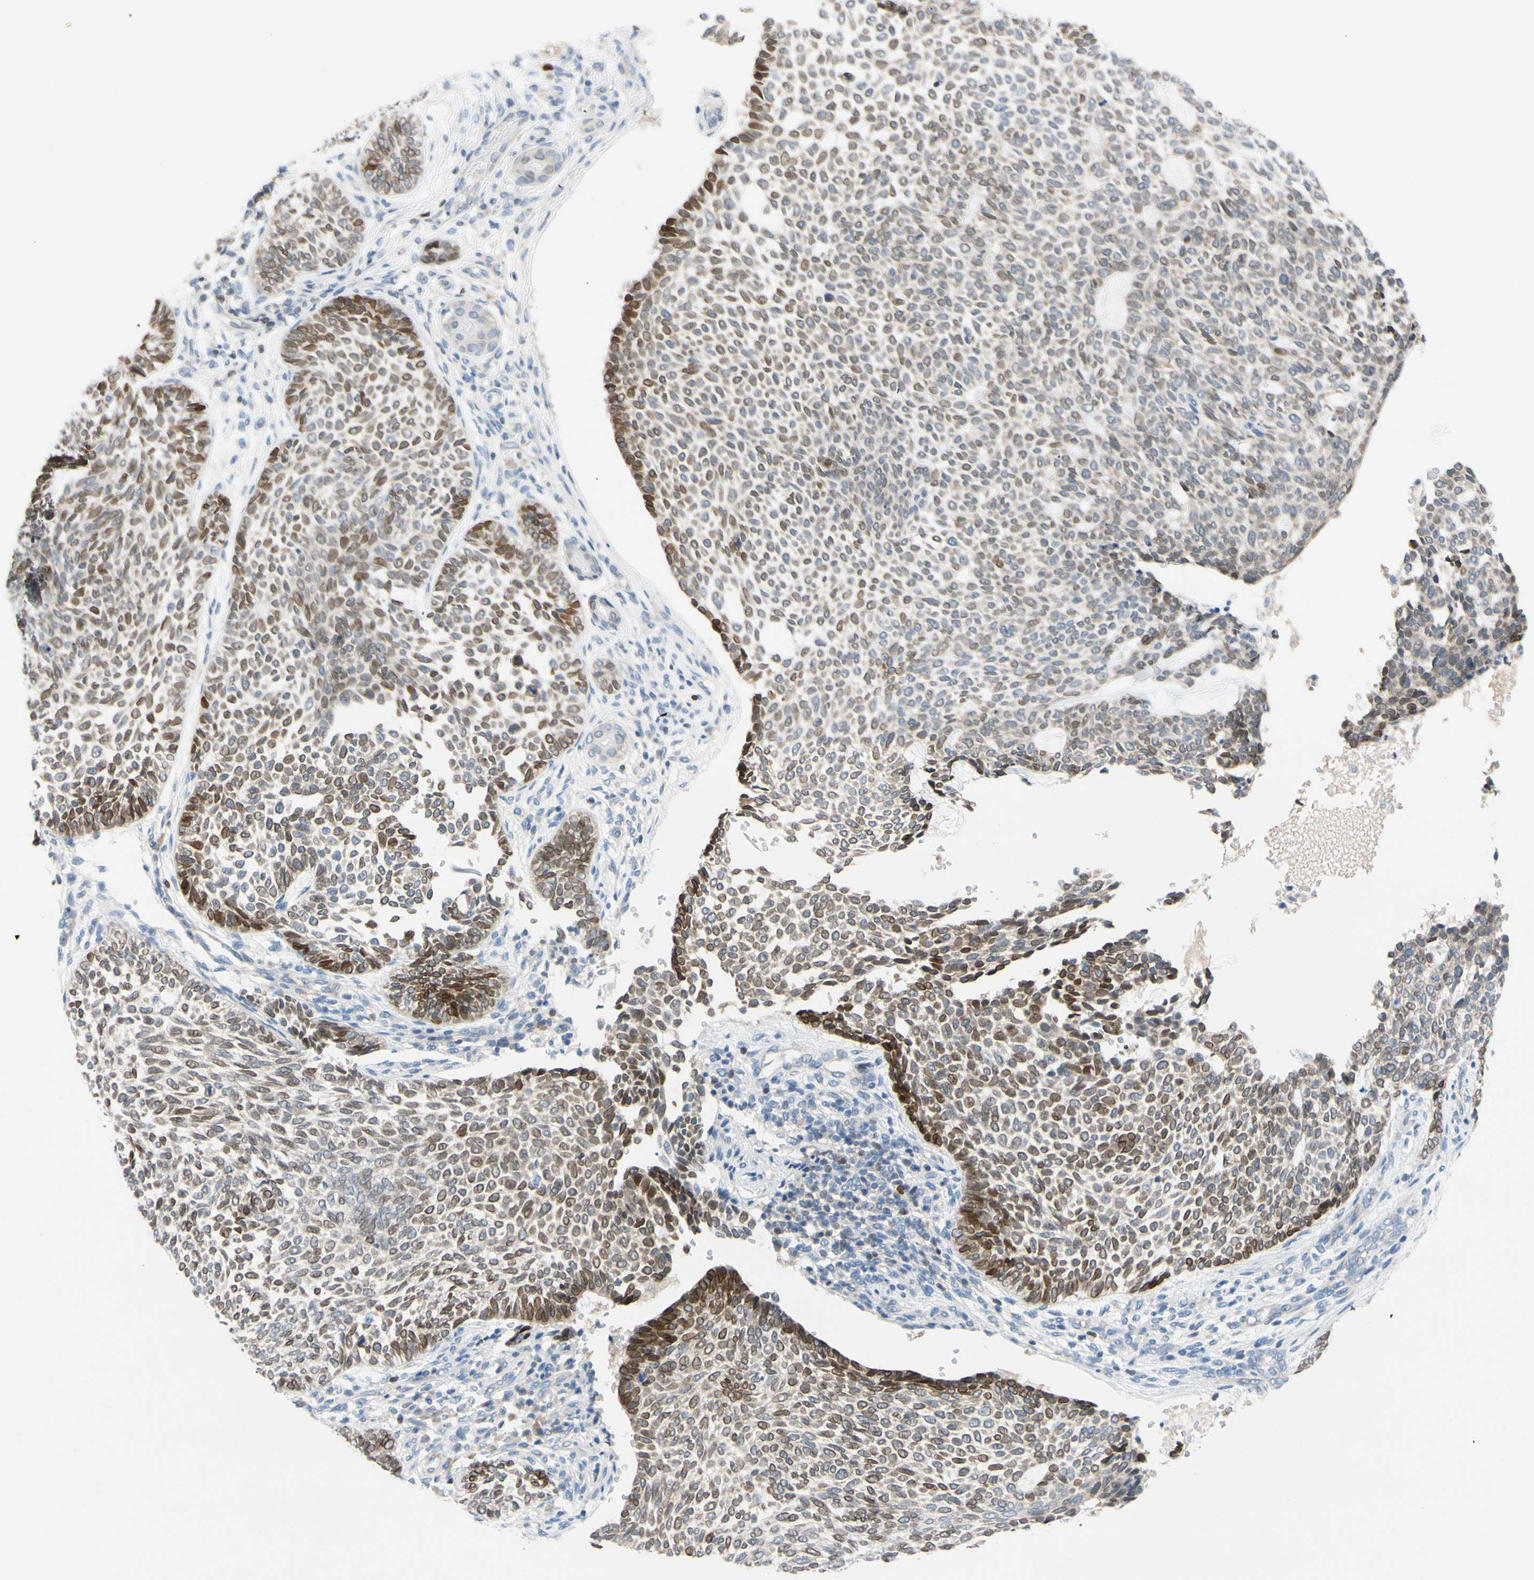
{"staining": {"intensity": "moderate", "quantity": ">75%", "location": "cytoplasmic/membranous,nuclear"}, "tissue": "skin cancer", "cell_type": "Tumor cells", "image_type": "cancer", "snomed": [{"axis": "morphology", "description": "Basal cell carcinoma"}, {"axis": "topography", "description": "Skin"}], "caption": "Immunohistochemical staining of human skin cancer demonstrates moderate cytoplasmic/membranous and nuclear protein expression in approximately >75% of tumor cells. Using DAB (3,3'-diaminobenzidine) (brown) and hematoxylin (blue) stains, captured at high magnification using brightfield microscopy.", "gene": "ZNF132", "patient": {"sex": "male", "age": 87}}